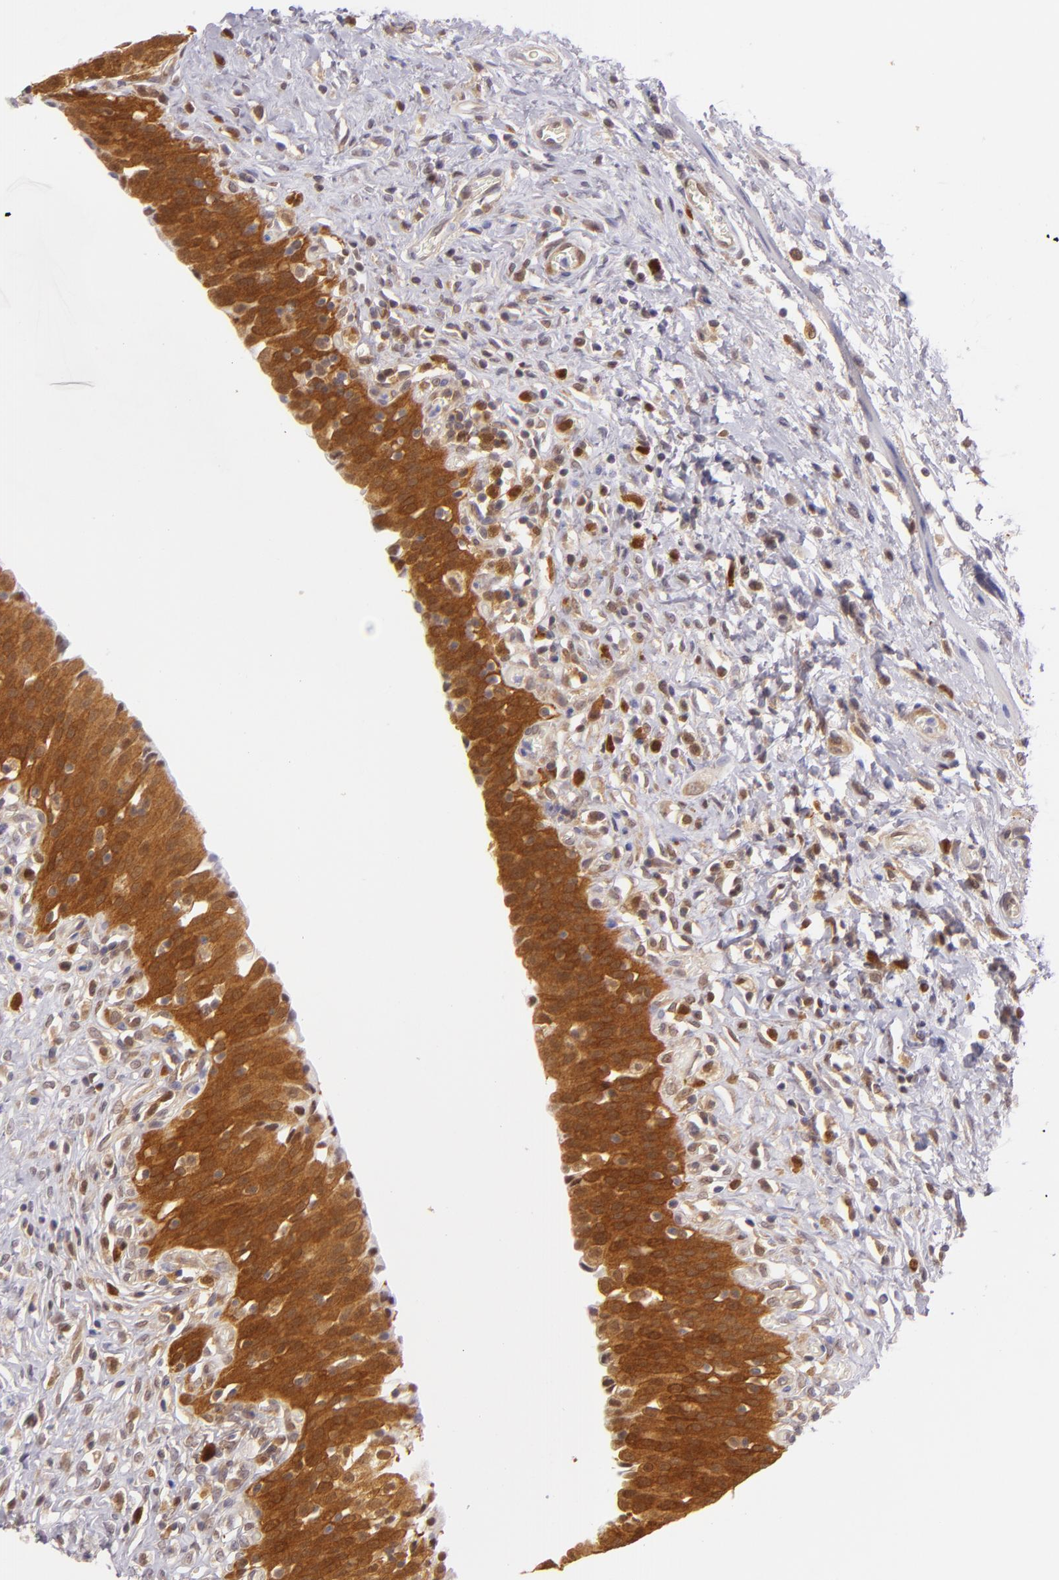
{"staining": {"intensity": "strong", "quantity": ">75%", "location": "cytoplasmic/membranous"}, "tissue": "urinary bladder", "cell_type": "Urothelial cells", "image_type": "normal", "snomed": [{"axis": "morphology", "description": "Normal tissue, NOS"}, {"axis": "topography", "description": "Urinary bladder"}], "caption": "Urothelial cells exhibit strong cytoplasmic/membranous staining in approximately >75% of cells in benign urinary bladder.", "gene": "HSPH1", "patient": {"sex": "male", "age": 51}}